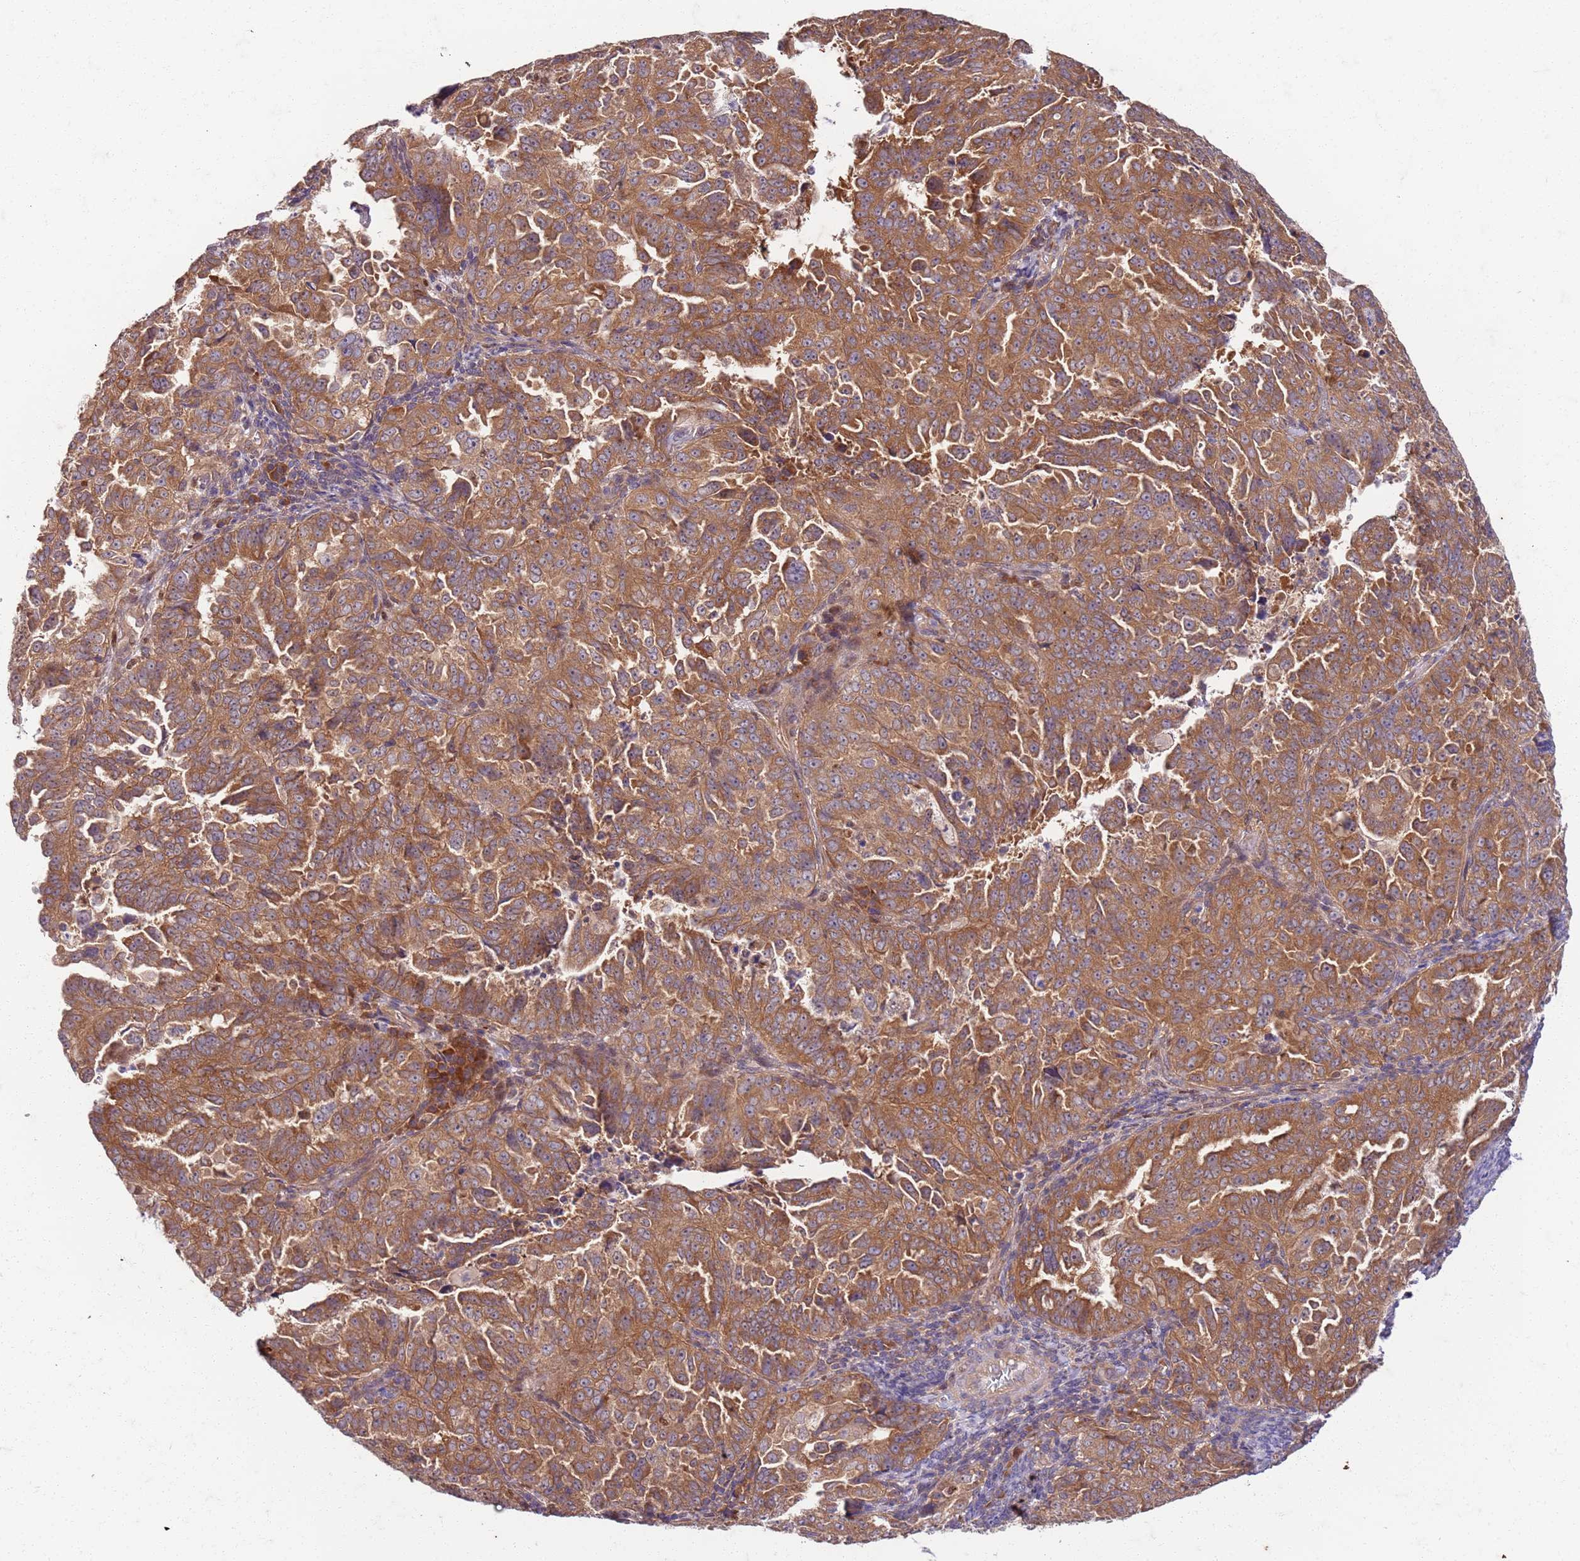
{"staining": {"intensity": "moderate", "quantity": ">75%", "location": "cytoplasmic/membranous"}, "tissue": "endometrial cancer", "cell_type": "Tumor cells", "image_type": "cancer", "snomed": [{"axis": "morphology", "description": "Adenocarcinoma, NOS"}, {"axis": "topography", "description": "Endometrium"}], "caption": "Immunohistochemical staining of human endometrial cancer (adenocarcinoma) demonstrates moderate cytoplasmic/membranous protein staining in about >75% of tumor cells.", "gene": "OSBP", "patient": {"sex": "female", "age": 65}}